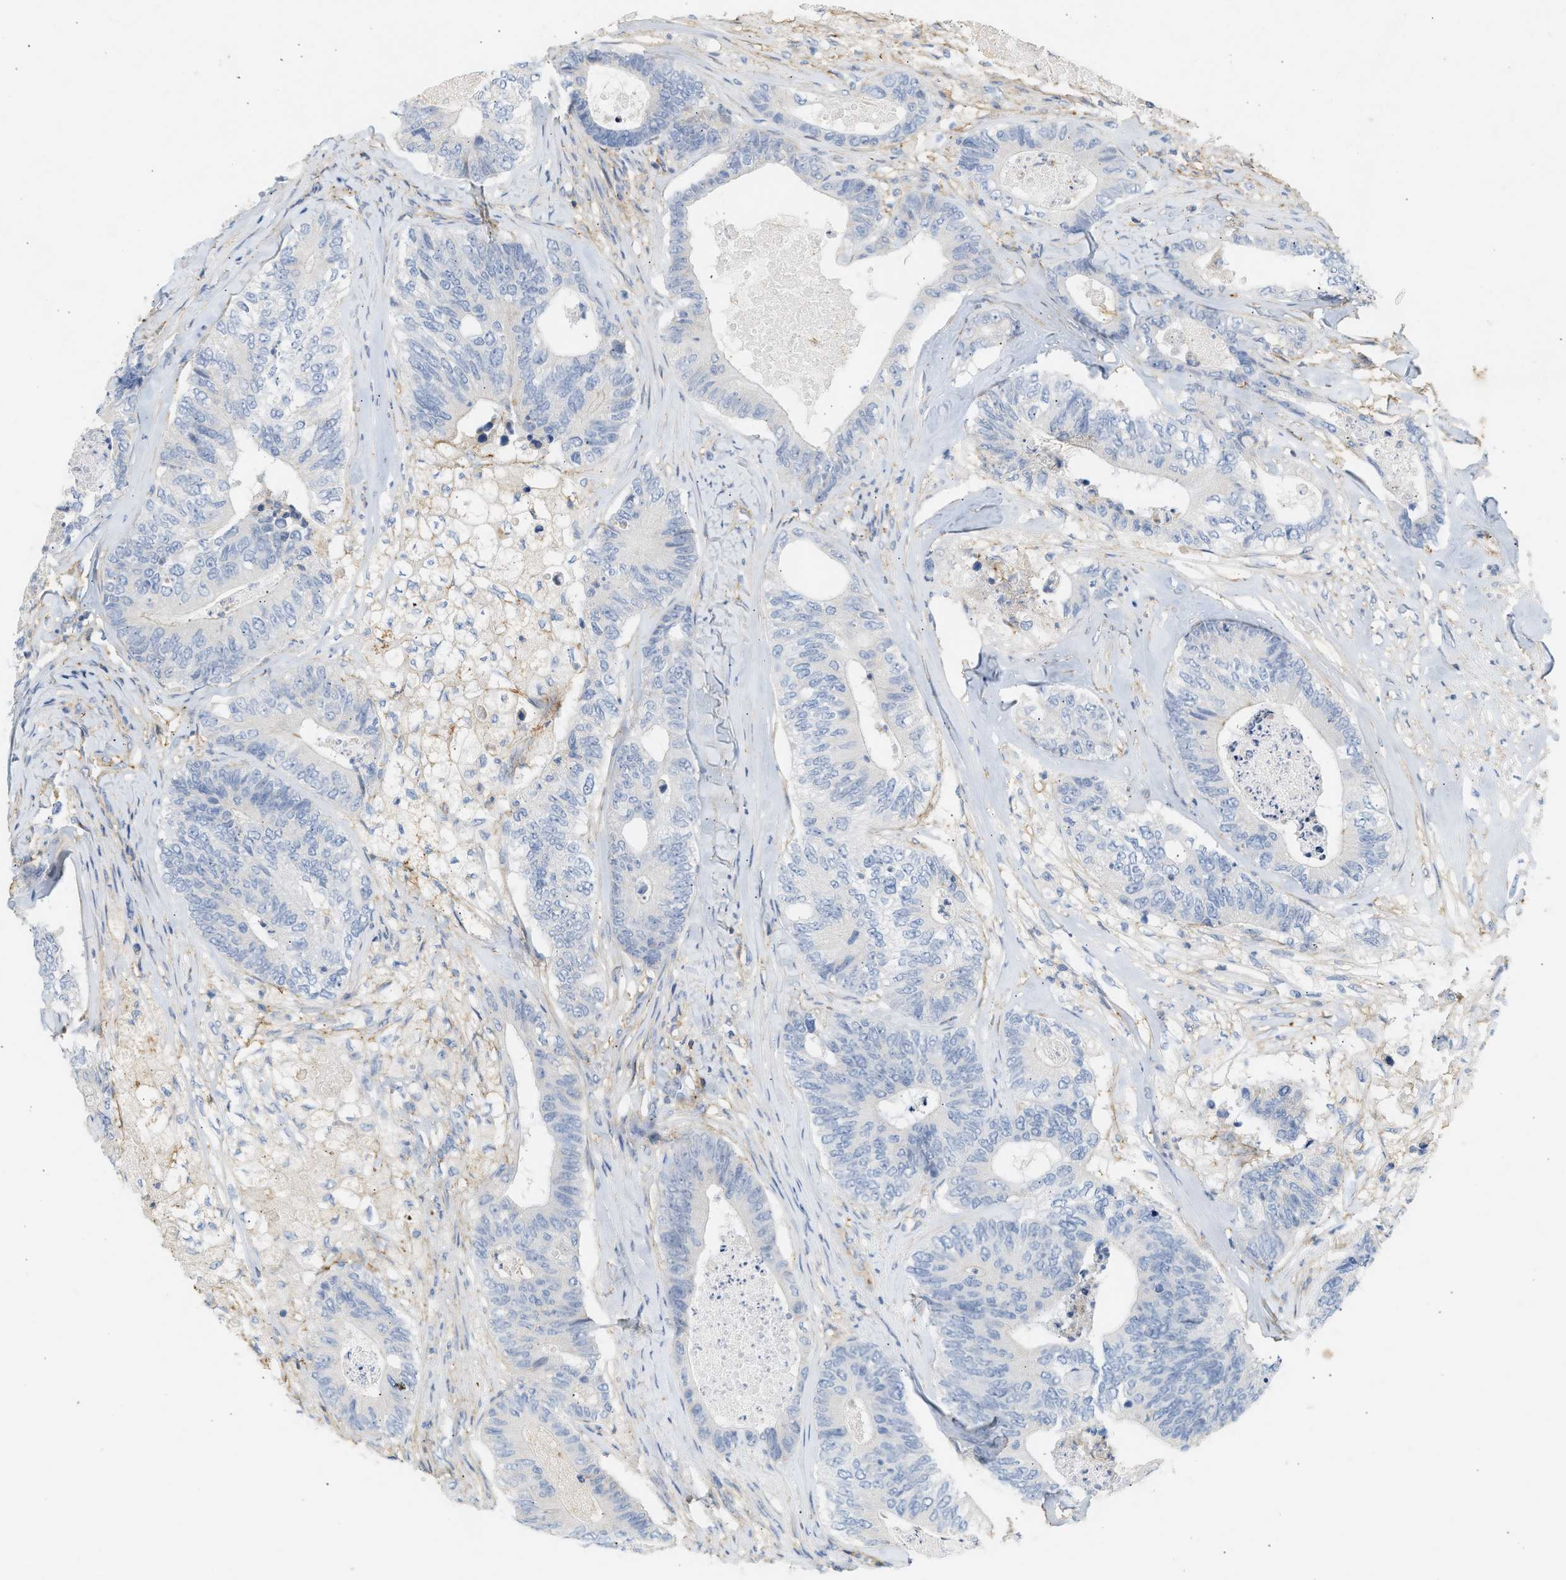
{"staining": {"intensity": "negative", "quantity": "none", "location": "none"}, "tissue": "colorectal cancer", "cell_type": "Tumor cells", "image_type": "cancer", "snomed": [{"axis": "morphology", "description": "Adenocarcinoma, NOS"}, {"axis": "topography", "description": "Colon"}], "caption": "High magnification brightfield microscopy of colorectal cancer stained with DAB (brown) and counterstained with hematoxylin (blue): tumor cells show no significant expression.", "gene": "BVES", "patient": {"sex": "female", "age": 67}}